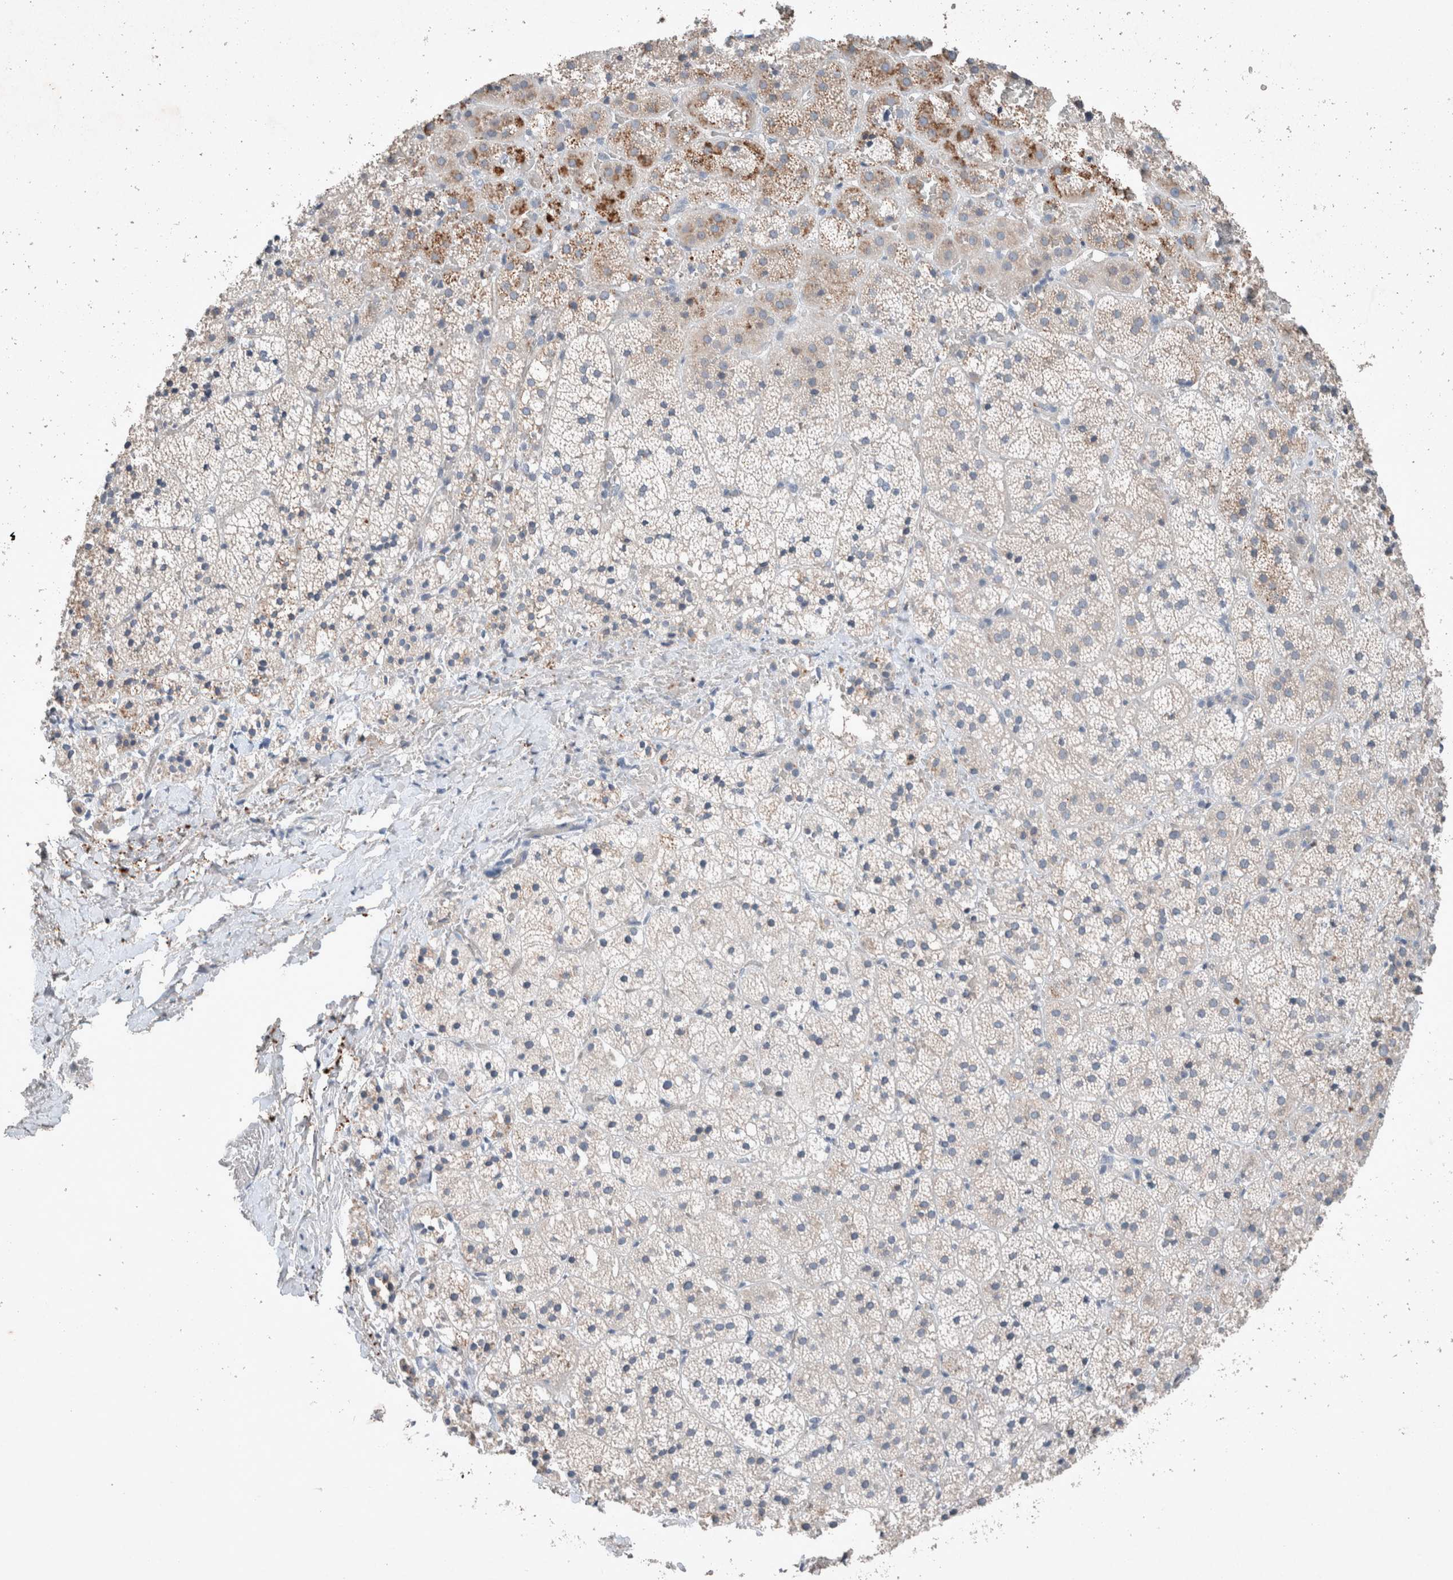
{"staining": {"intensity": "strong", "quantity": "<25%", "location": "cytoplasmic/membranous"}, "tissue": "adrenal gland", "cell_type": "Glandular cells", "image_type": "normal", "snomed": [{"axis": "morphology", "description": "Normal tissue, NOS"}, {"axis": "topography", "description": "Adrenal gland"}], "caption": "Immunohistochemistry (IHC) staining of benign adrenal gland, which reveals medium levels of strong cytoplasmic/membranous positivity in approximately <25% of glandular cells indicating strong cytoplasmic/membranous protein staining. The staining was performed using DAB (3,3'-diaminobenzidine) (brown) for protein detection and nuclei were counterstained in hematoxylin (blue).", "gene": "UGCG", "patient": {"sex": "female", "age": 44}}